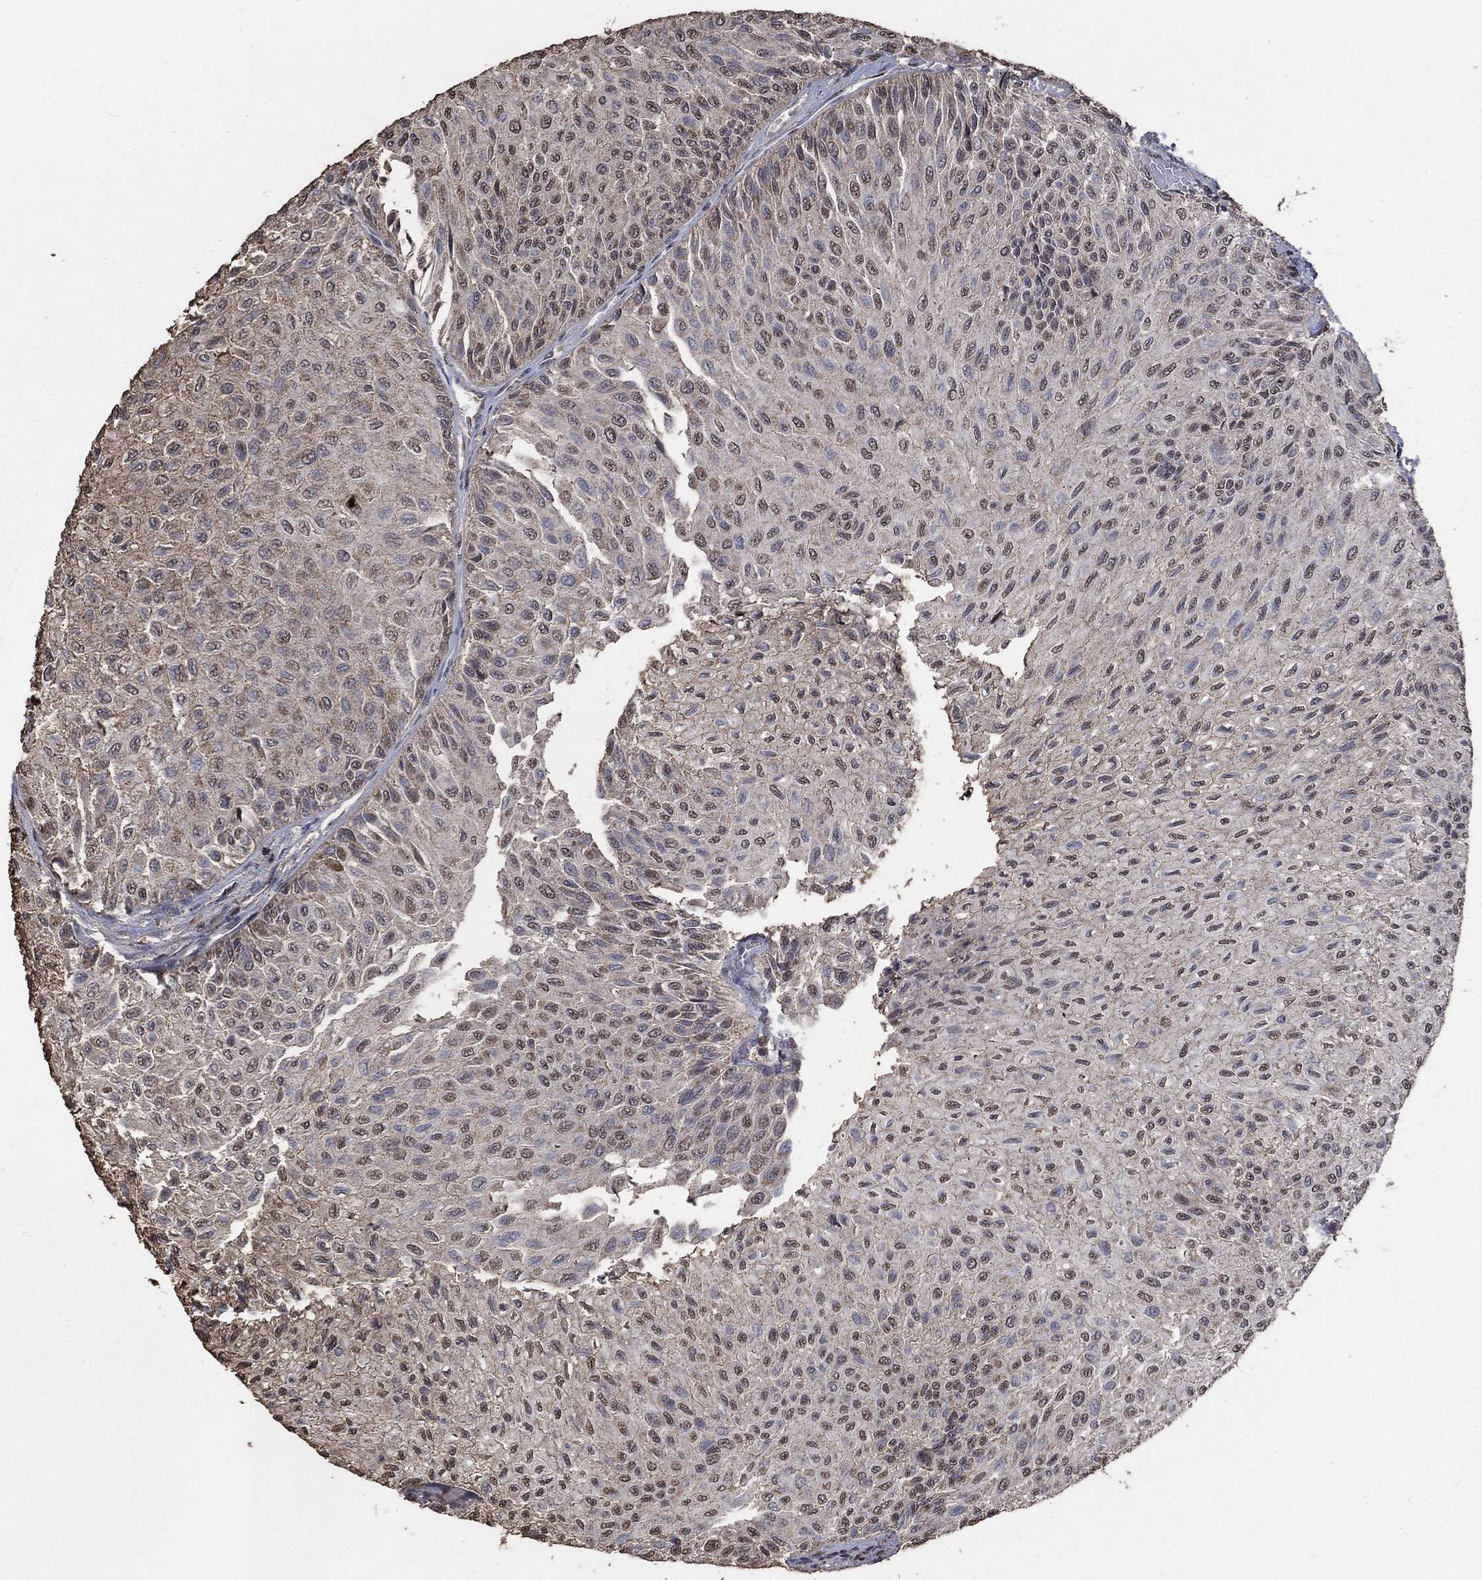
{"staining": {"intensity": "weak", "quantity": "25%-75%", "location": "cytoplasmic/membranous,nuclear"}, "tissue": "urothelial cancer", "cell_type": "Tumor cells", "image_type": "cancer", "snomed": [{"axis": "morphology", "description": "Urothelial carcinoma, Low grade"}, {"axis": "topography", "description": "Urinary bladder"}], "caption": "Protein staining shows weak cytoplasmic/membranous and nuclear positivity in about 25%-75% of tumor cells in urothelial cancer.", "gene": "MRPS24", "patient": {"sex": "male", "age": 78}}